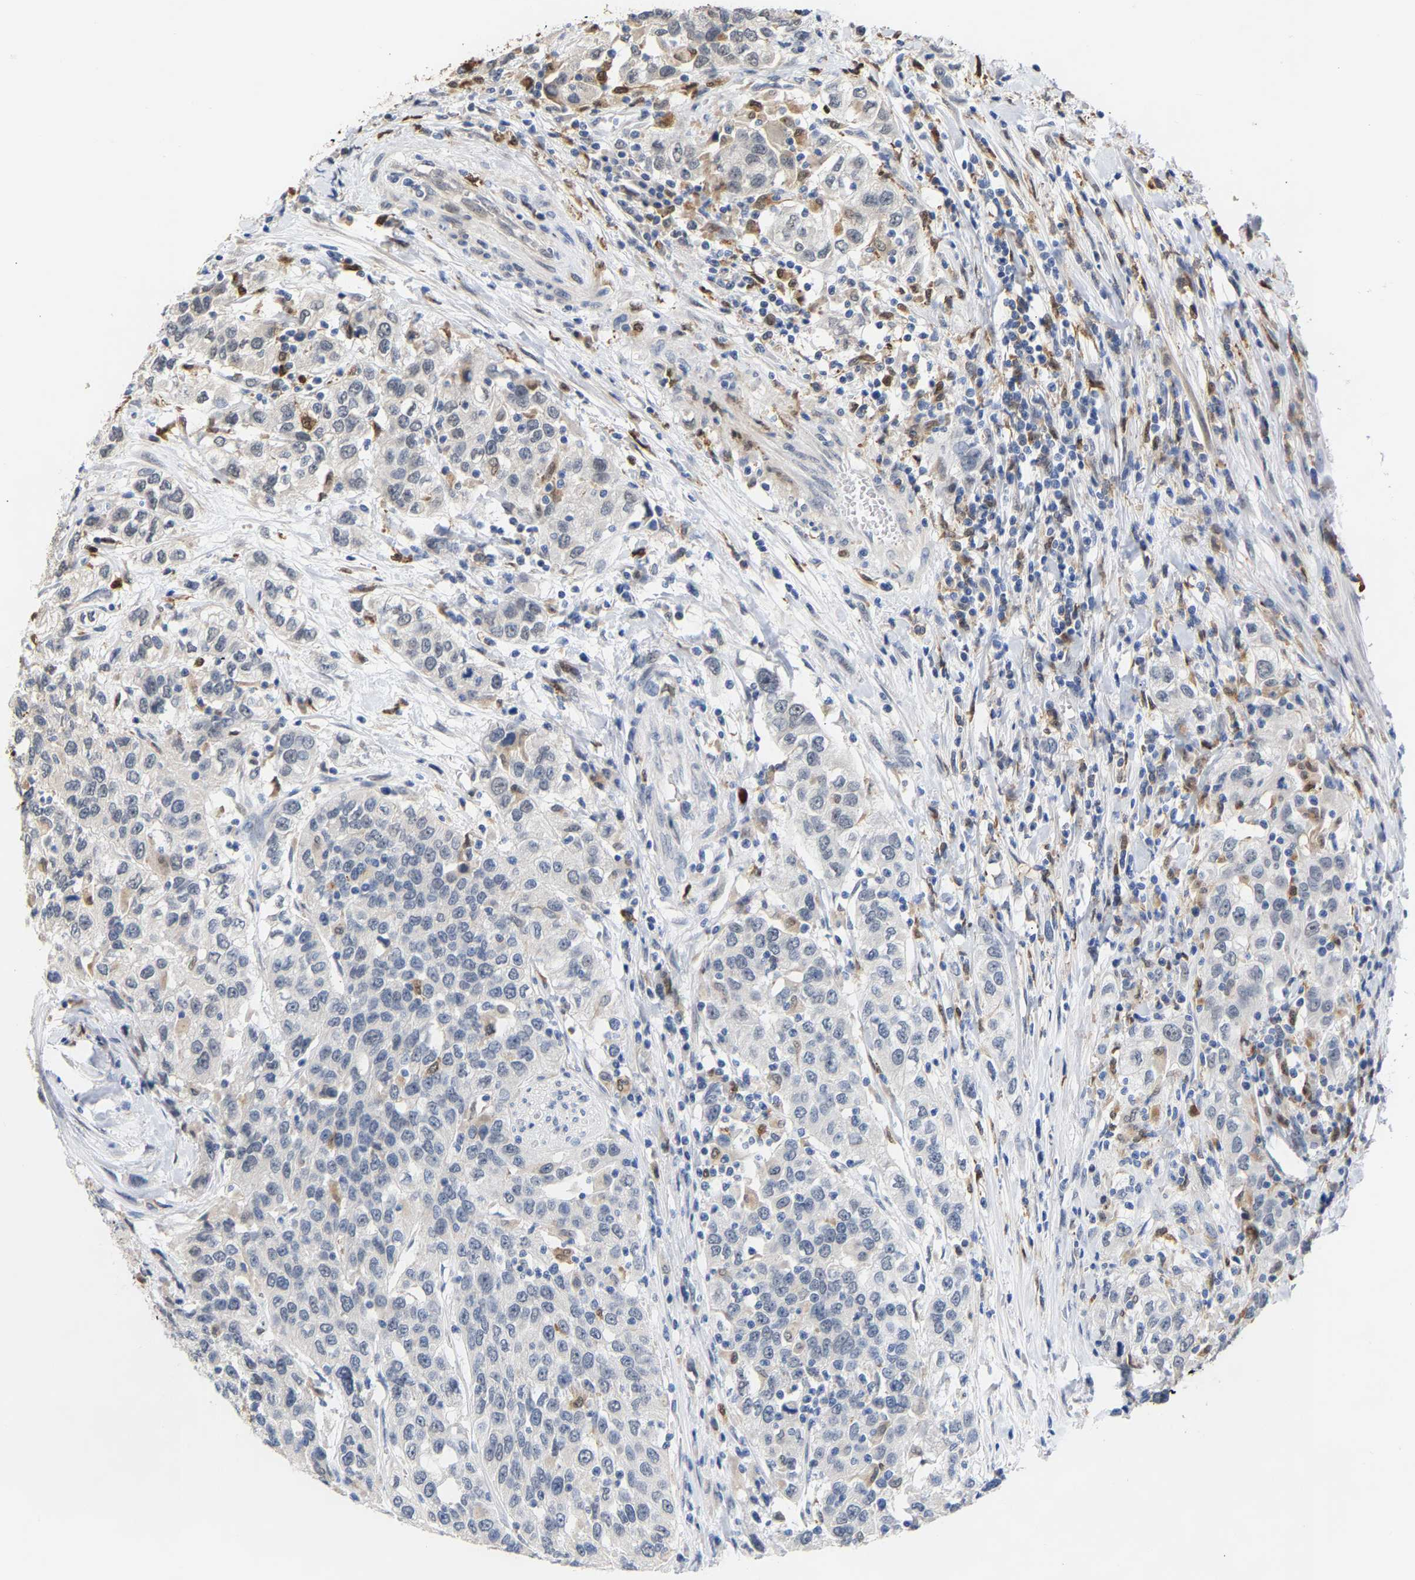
{"staining": {"intensity": "negative", "quantity": "none", "location": "none"}, "tissue": "urothelial cancer", "cell_type": "Tumor cells", "image_type": "cancer", "snomed": [{"axis": "morphology", "description": "Urothelial carcinoma, High grade"}, {"axis": "topography", "description": "Urinary bladder"}], "caption": "IHC image of high-grade urothelial carcinoma stained for a protein (brown), which reveals no staining in tumor cells.", "gene": "TDRD7", "patient": {"sex": "female", "age": 80}}